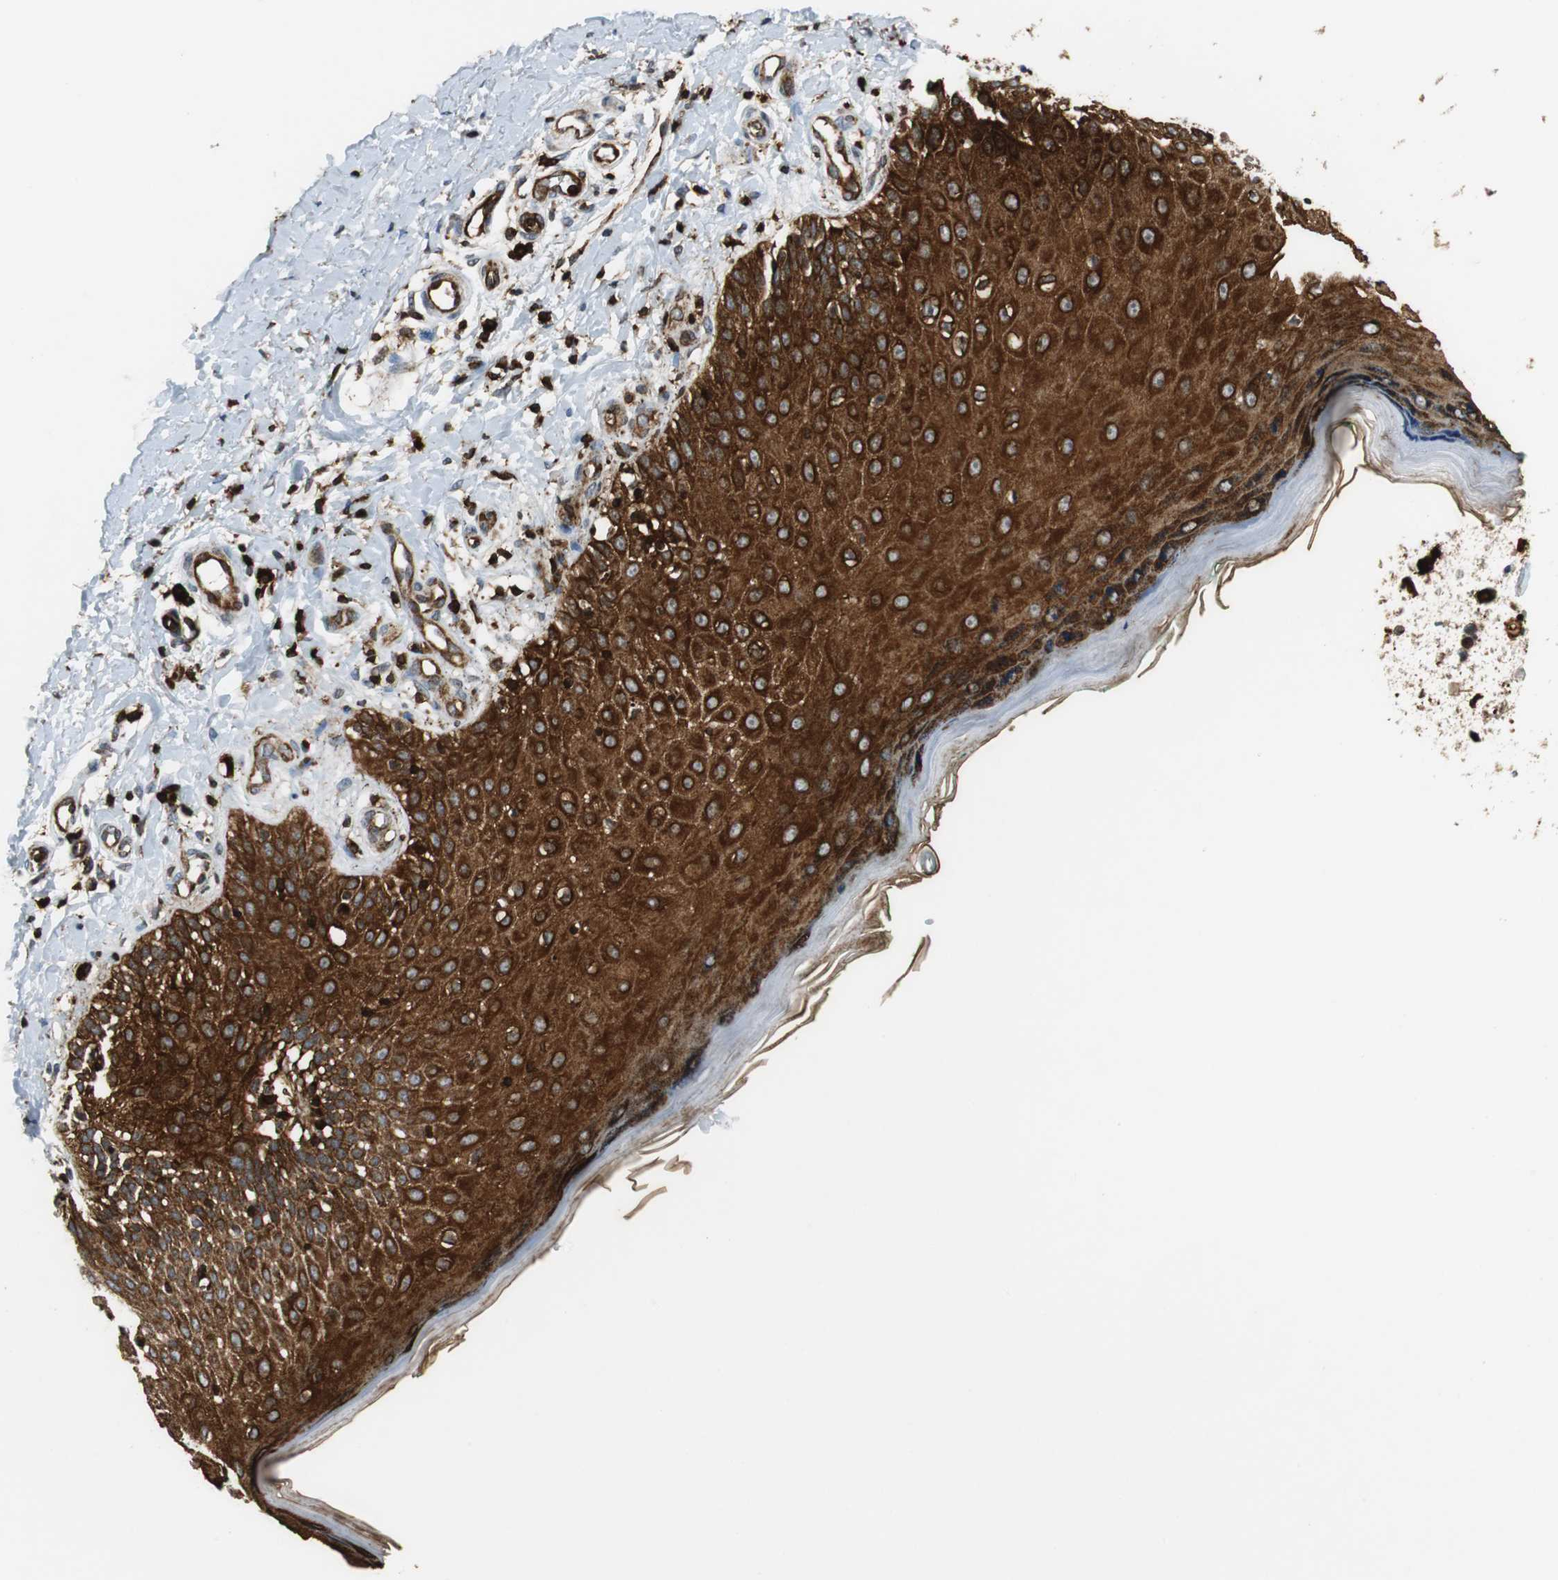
{"staining": {"intensity": "strong", "quantity": ">75%", "location": "cytoplasmic/membranous"}, "tissue": "skin cancer", "cell_type": "Tumor cells", "image_type": "cancer", "snomed": [{"axis": "morphology", "description": "Squamous cell carcinoma, NOS"}, {"axis": "topography", "description": "Skin"}], "caption": "Tumor cells reveal high levels of strong cytoplasmic/membranous expression in approximately >75% of cells in skin cancer. The staining is performed using DAB brown chromogen to label protein expression. The nuclei are counter-stained blue using hematoxylin.", "gene": "TUBA4A", "patient": {"sex": "female", "age": 42}}